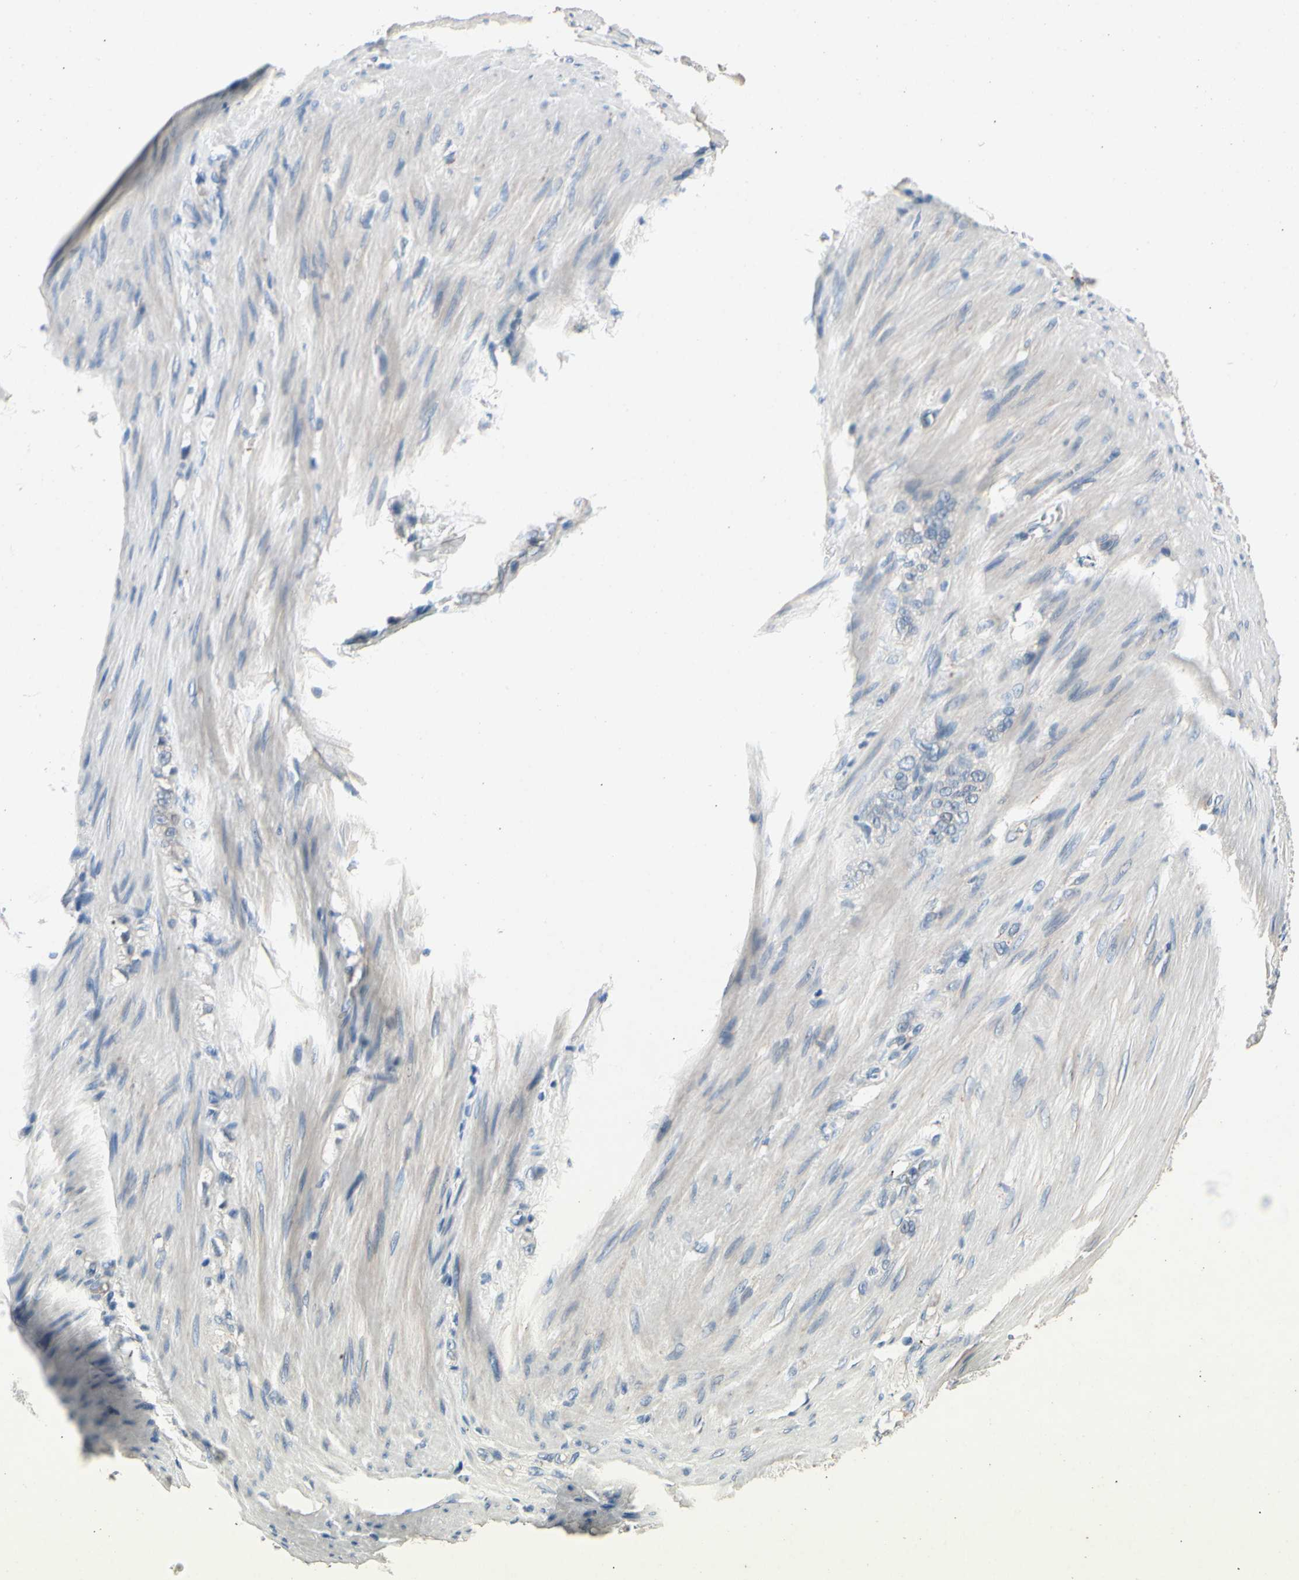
{"staining": {"intensity": "negative", "quantity": "none", "location": "none"}, "tissue": "stomach cancer", "cell_type": "Tumor cells", "image_type": "cancer", "snomed": [{"axis": "morphology", "description": "Adenocarcinoma, NOS"}, {"axis": "topography", "description": "Stomach"}], "caption": "Protein analysis of stomach cancer exhibits no significant expression in tumor cells.", "gene": "ALPL", "patient": {"sex": "male", "age": 82}}